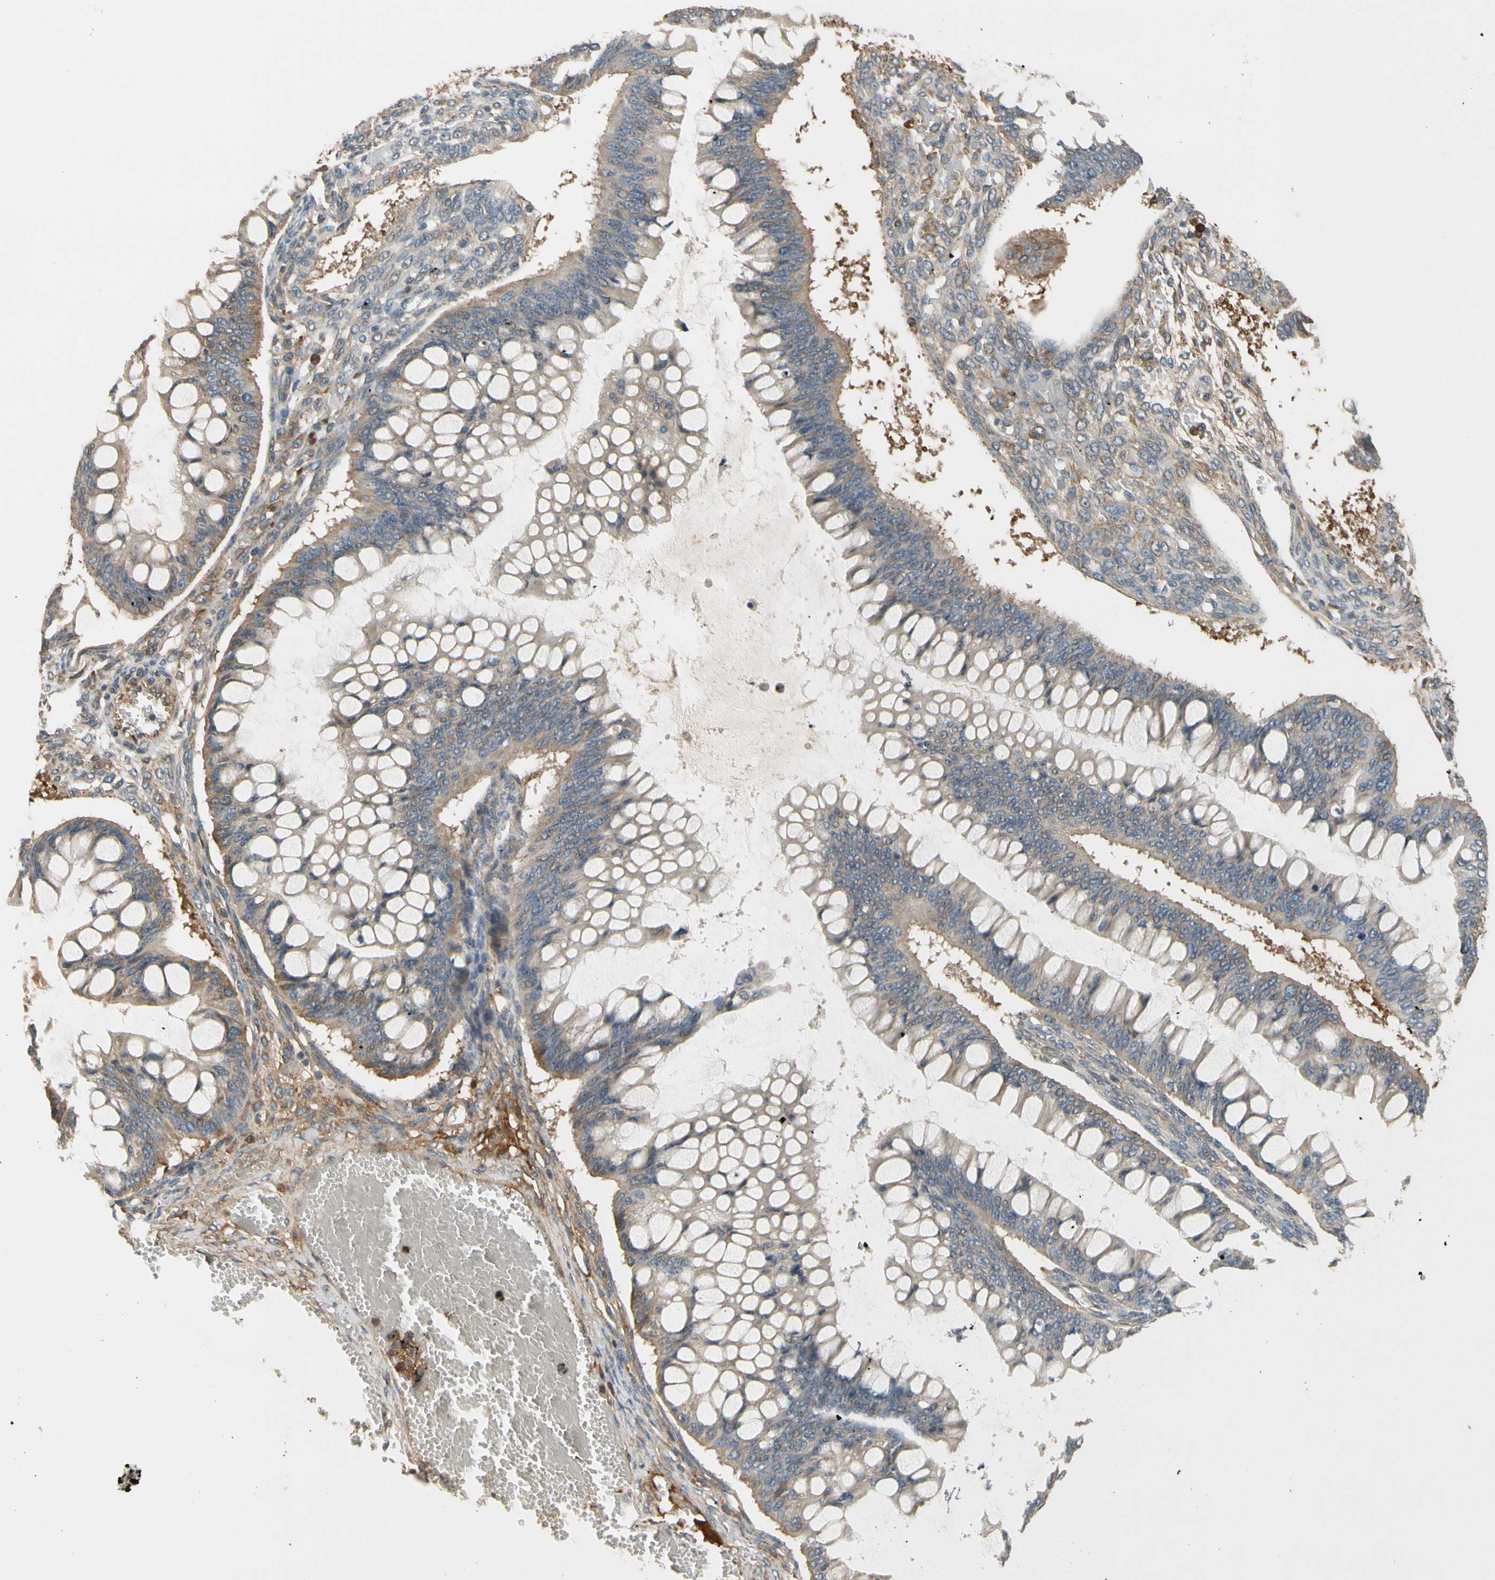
{"staining": {"intensity": "weak", "quantity": ">75%", "location": "cytoplasmic/membranous"}, "tissue": "ovarian cancer", "cell_type": "Tumor cells", "image_type": "cancer", "snomed": [{"axis": "morphology", "description": "Cystadenocarcinoma, mucinous, NOS"}, {"axis": "topography", "description": "Ovary"}], "caption": "Protein expression analysis of ovarian cancer reveals weak cytoplasmic/membranous positivity in approximately >75% of tumor cells.", "gene": "C4A", "patient": {"sex": "female", "age": 73}}